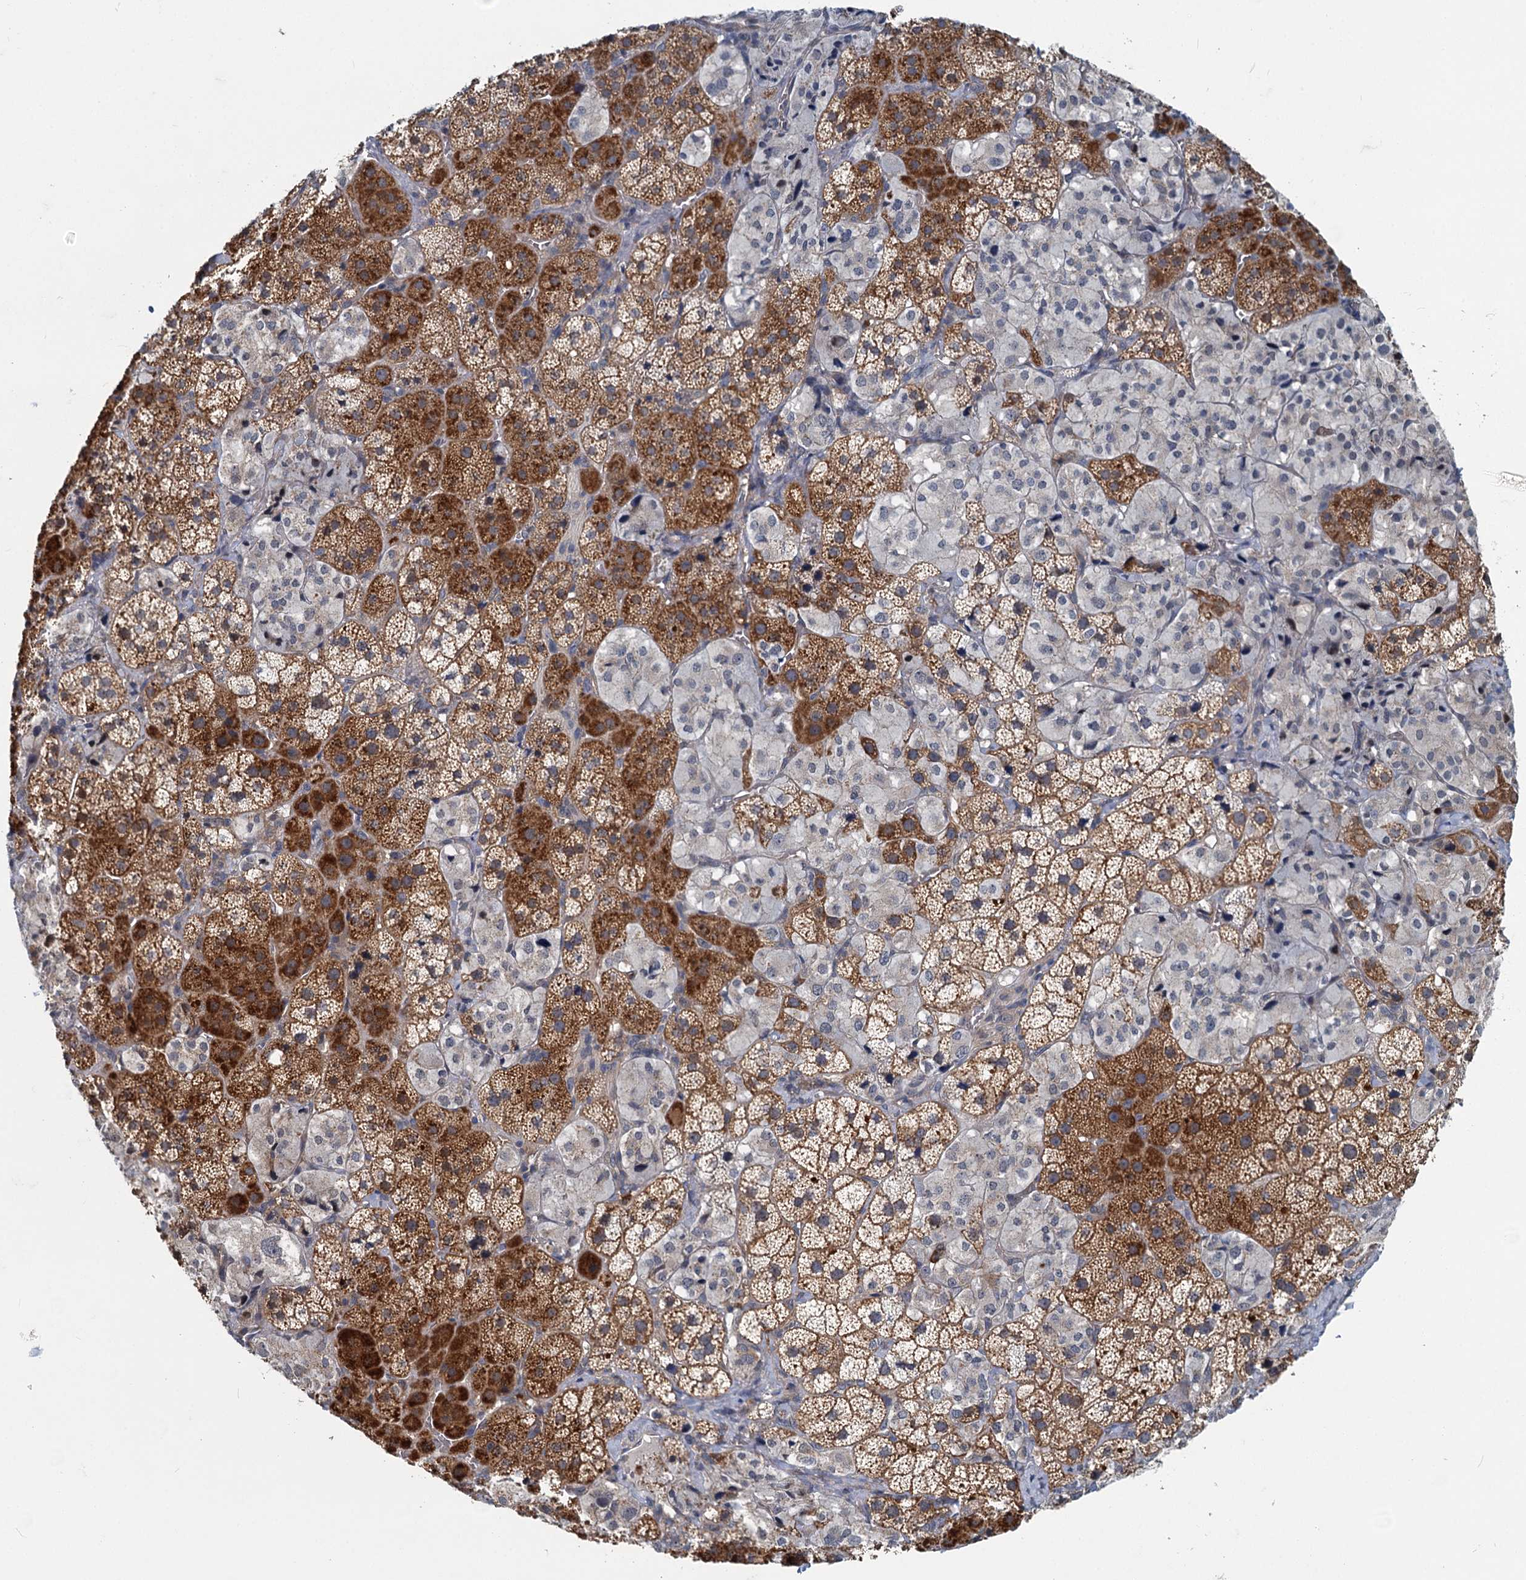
{"staining": {"intensity": "strong", "quantity": "25%-75%", "location": "cytoplasmic/membranous"}, "tissue": "adrenal gland", "cell_type": "Glandular cells", "image_type": "normal", "snomed": [{"axis": "morphology", "description": "Normal tissue, NOS"}, {"axis": "topography", "description": "Adrenal gland"}], "caption": "Adrenal gland stained with DAB (3,3'-diaminobenzidine) IHC shows high levels of strong cytoplasmic/membranous expression in approximately 25%-75% of glandular cells.", "gene": "ADCY2", "patient": {"sex": "female", "age": 44}}